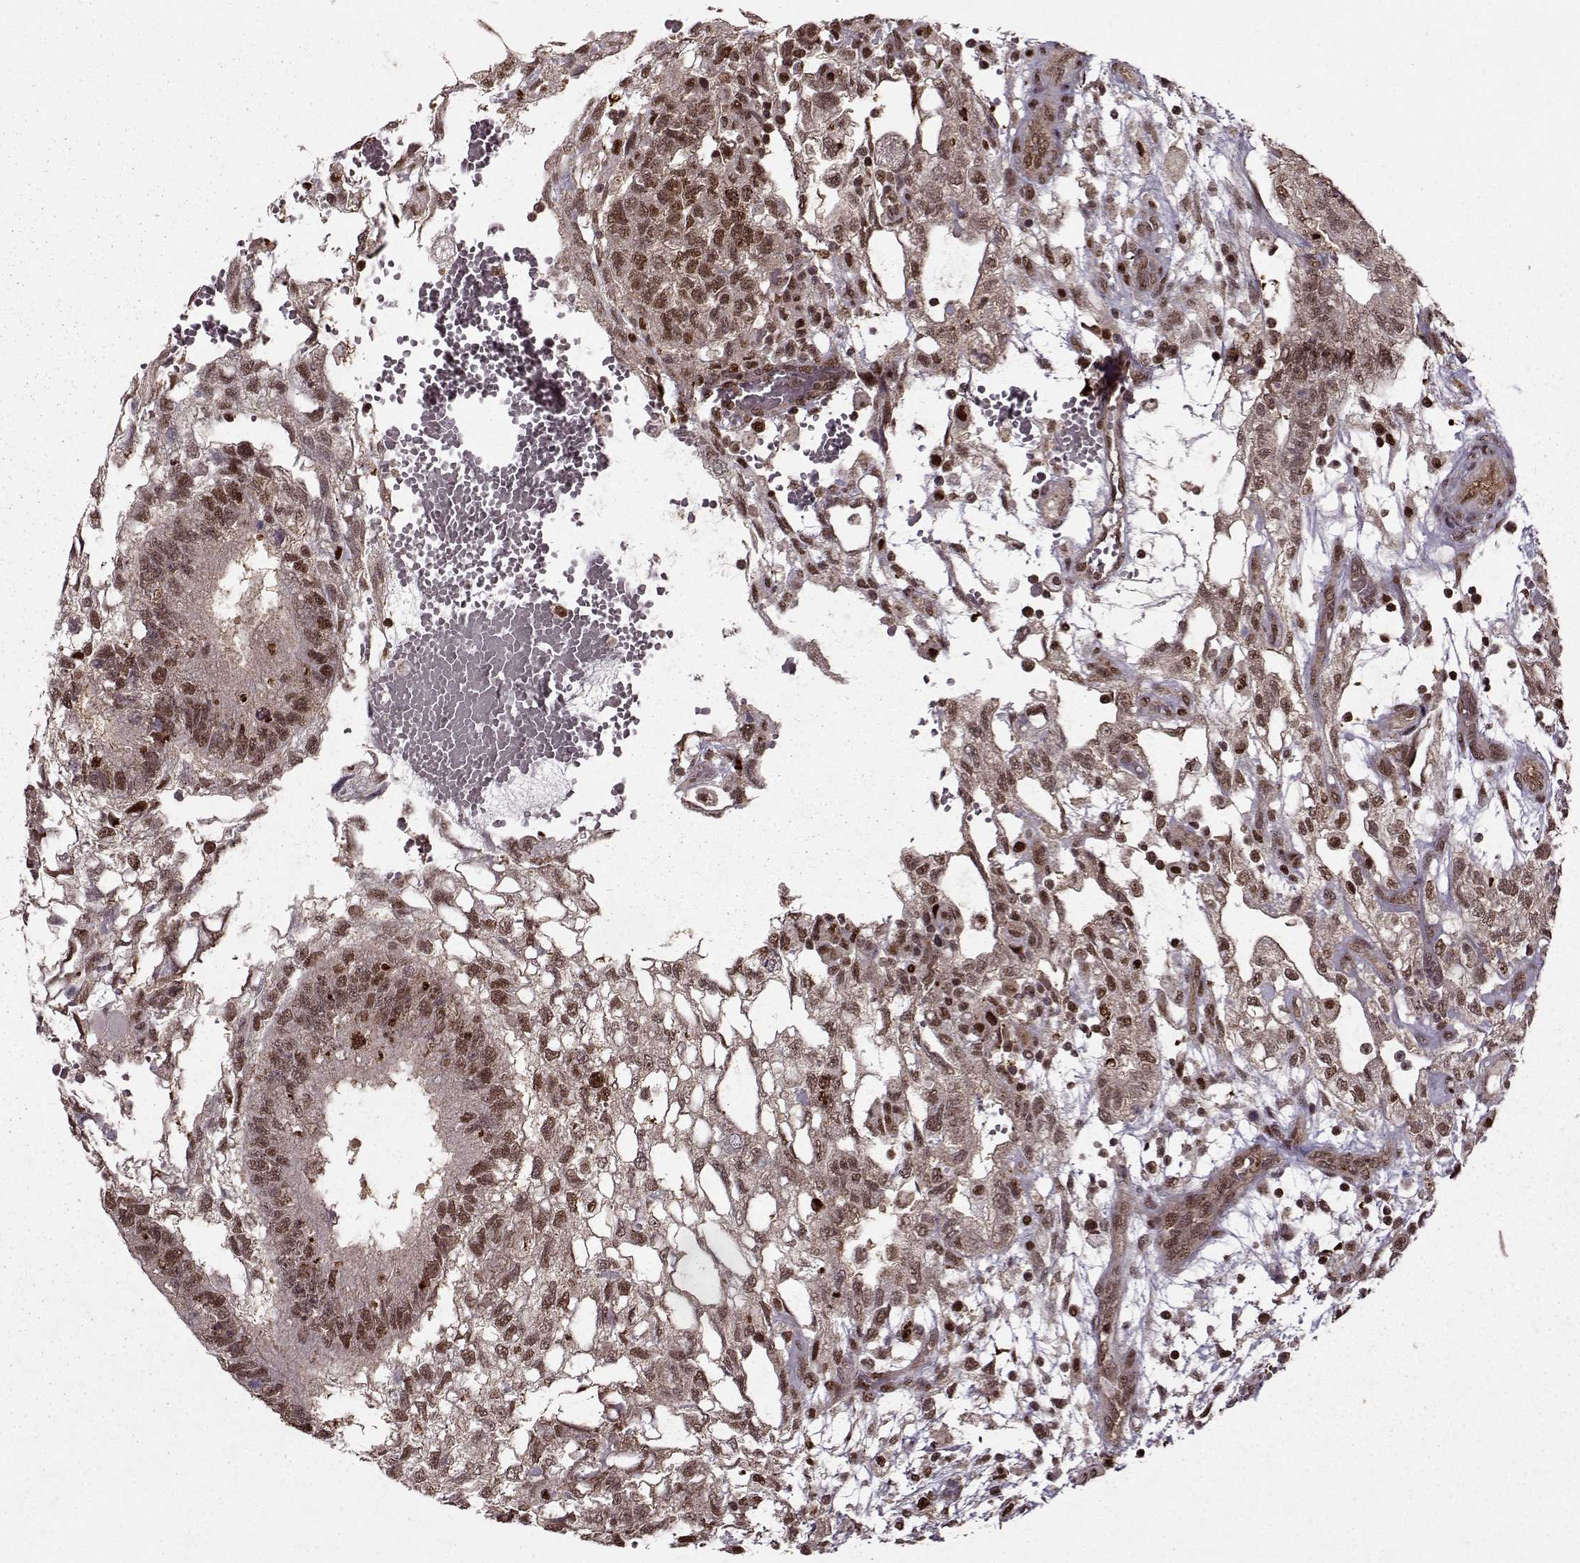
{"staining": {"intensity": "moderate", "quantity": ">75%", "location": "nuclear"}, "tissue": "testis cancer", "cell_type": "Tumor cells", "image_type": "cancer", "snomed": [{"axis": "morphology", "description": "Carcinoma, Embryonal, NOS"}, {"axis": "topography", "description": "Testis"}], "caption": "Testis cancer tissue demonstrates moderate nuclear positivity in about >75% of tumor cells, visualized by immunohistochemistry. The staining was performed using DAB (3,3'-diaminobenzidine), with brown indicating positive protein expression. Nuclei are stained blue with hematoxylin.", "gene": "PSMA7", "patient": {"sex": "male", "age": 32}}